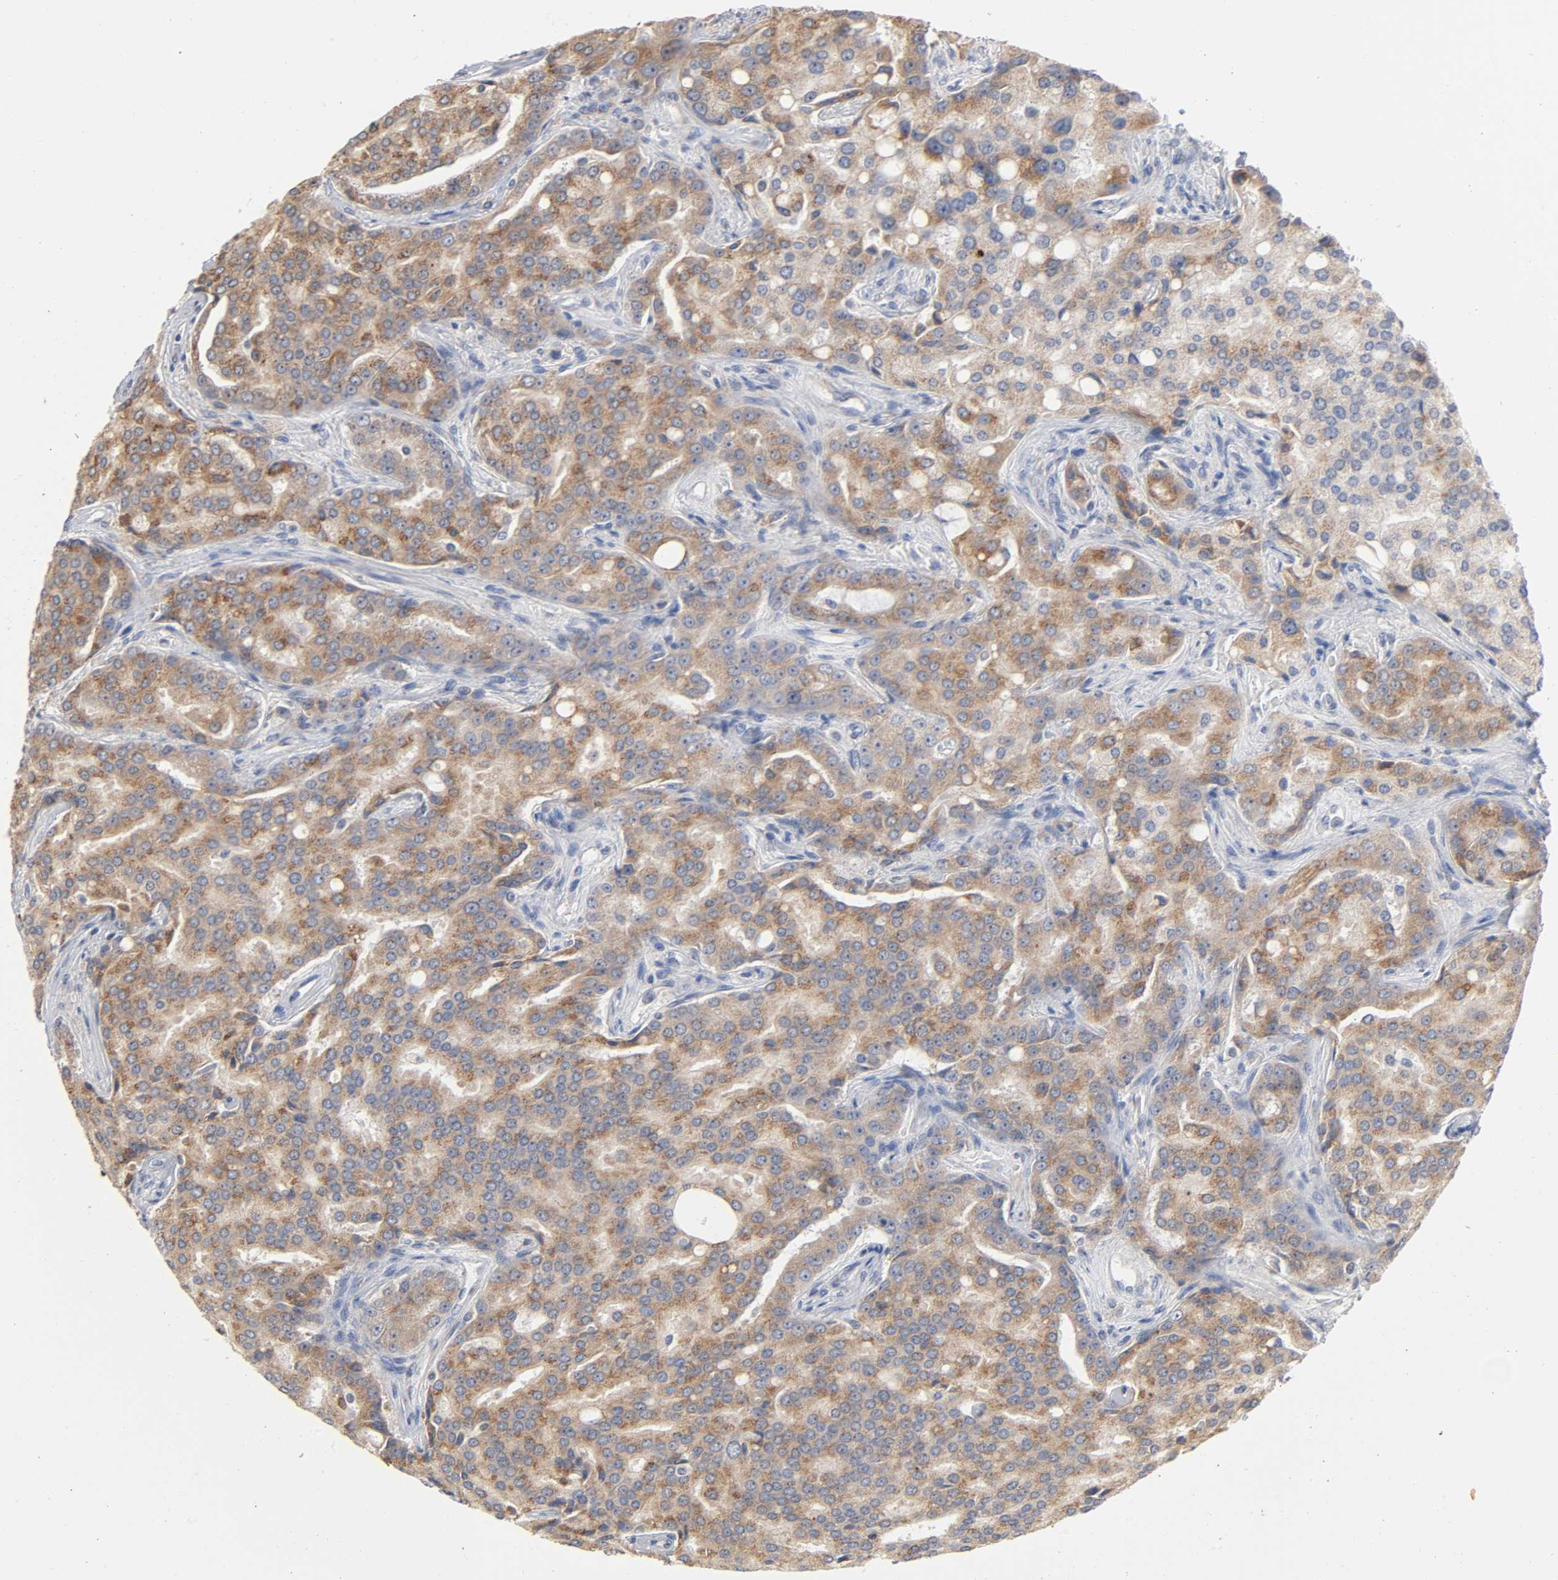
{"staining": {"intensity": "moderate", "quantity": ">75%", "location": "cytoplasmic/membranous"}, "tissue": "prostate cancer", "cell_type": "Tumor cells", "image_type": "cancer", "snomed": [{"axis": "morphology", "description": "Adenocarcinoma, High grade"}, {"axis": "topography", "description": "Prostate"}], "caption": "Protein positivity by immunohistochemistry (IHC) exhibits moderate cytoplasmic/membranous positivity in about >75% of tumor cells in high-grade adenocarcinoma (prostate).", "gene": "AK7", "patient": {"sex": "male", "age": 72}}